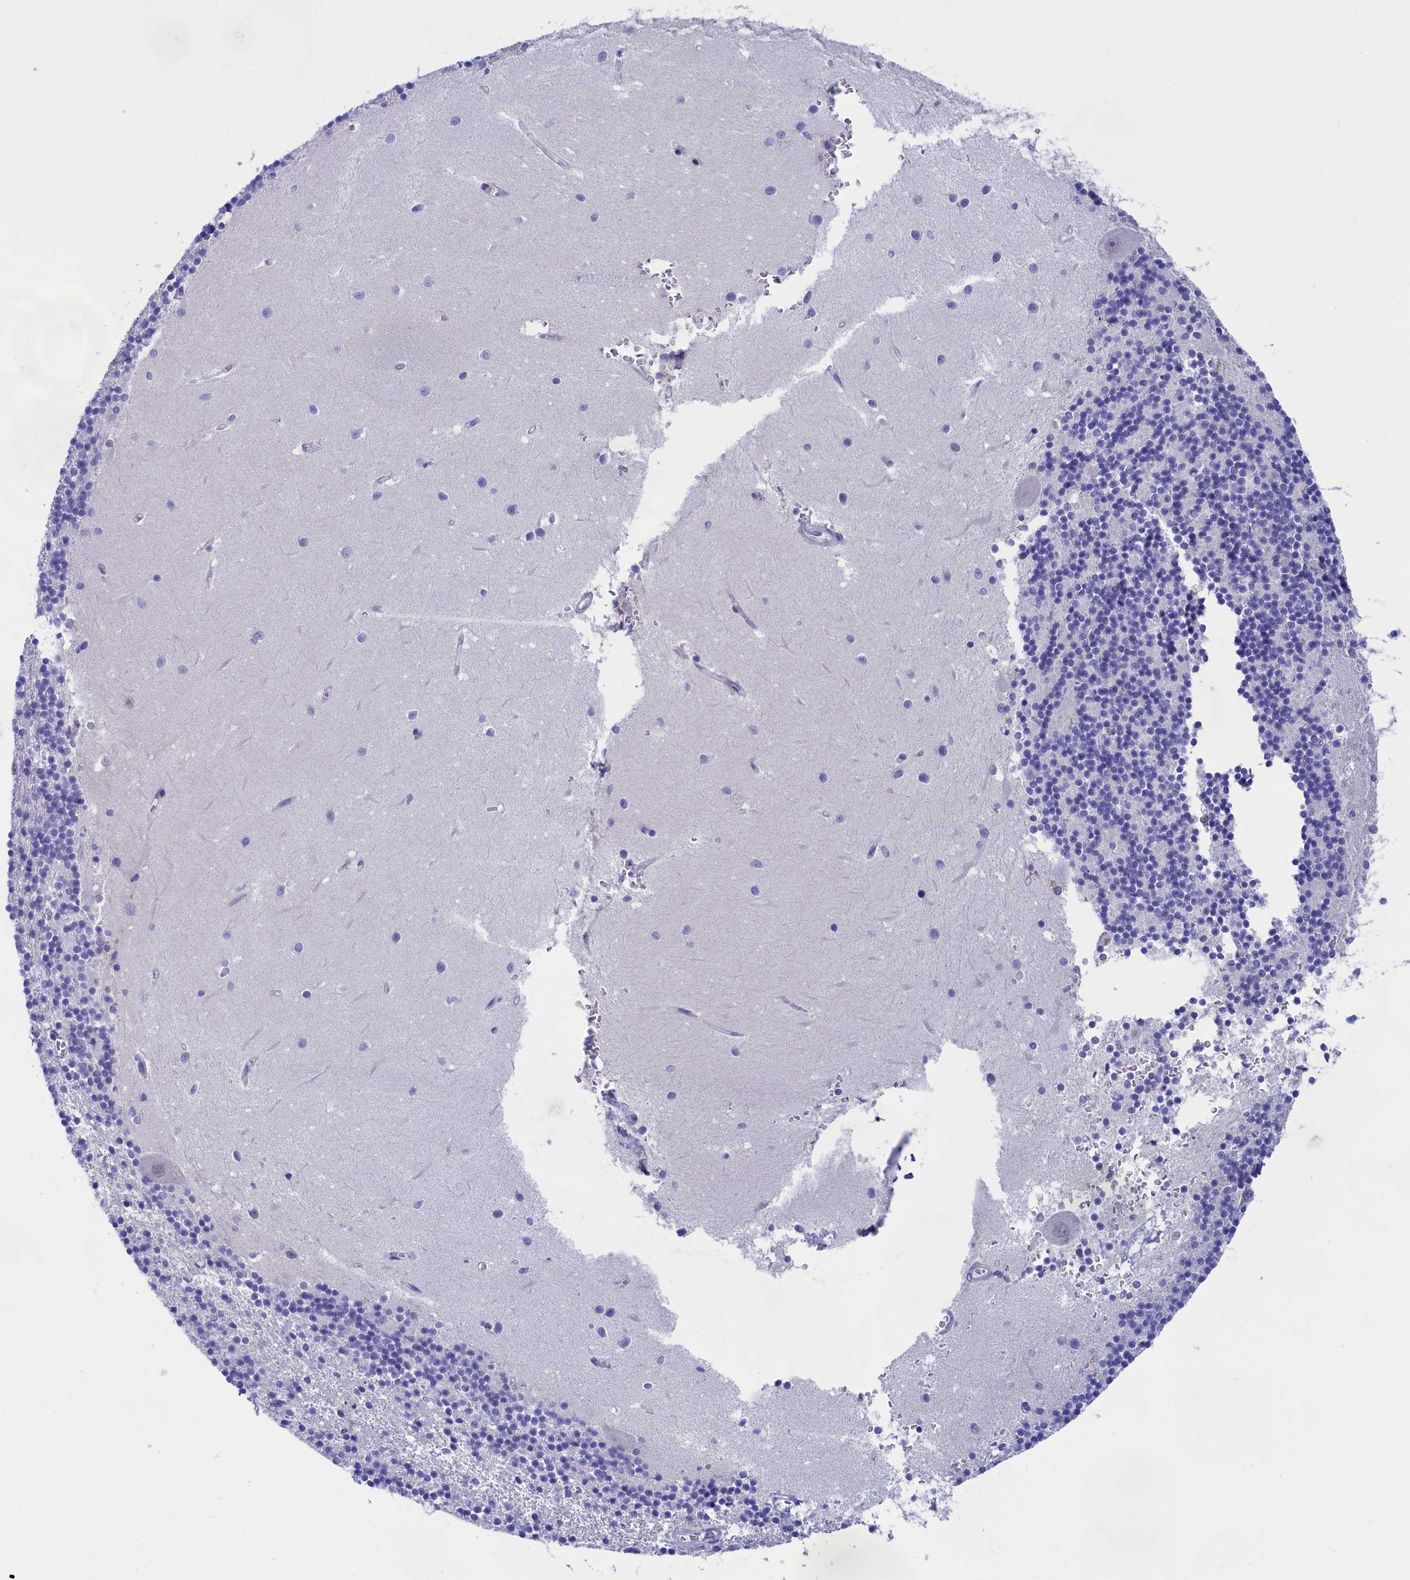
{"staining": {"intensity": "negative", "quantity": "none", "location": "none"}, "tissue": "cerebellum", "cell_type": "Cells in granular layer", "image_type": "normal", "snomed": [{"axis": "morphology", "description": "Normal tissue, NOS"}, {"axis": "topography", "description": "Cerebellum"}], "caption": "IHC of benign human cerebellum reveals no staining in cells in granular layer. (DAB IHC with hematoxylin counter stain).", "gene": "VPS35L", "patient": {"sex": "male", "age": 54}}